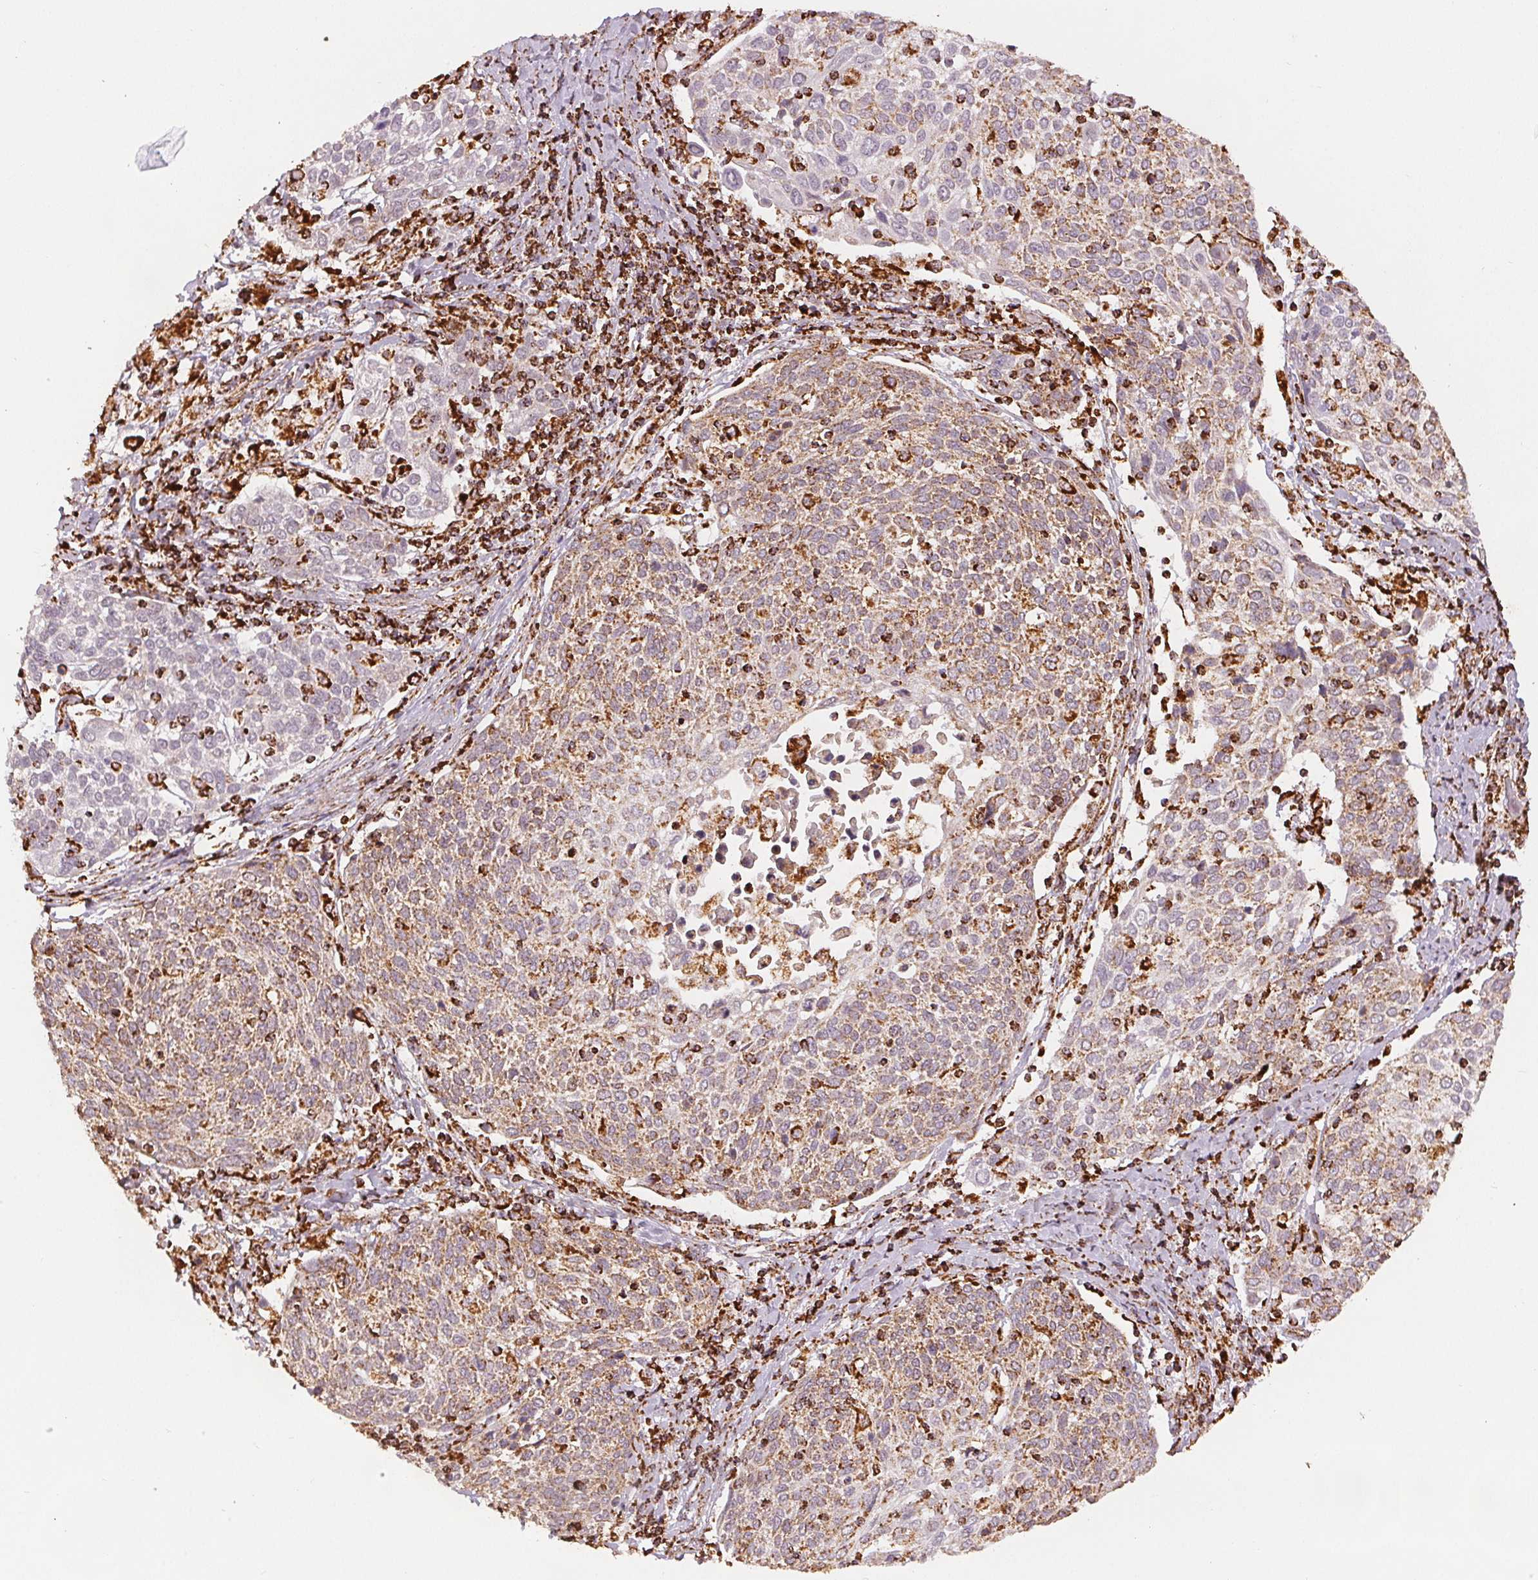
{"staining": {"intensity": "moderate", "quantity": "25%-75%", "location": "cytoplasmic/membranous"}, "tissue": "cervical cancer", "cell_type": "Tumor cells", "image_type": "cancer", "snomed": [{"axis": "morphology", "description": "Squamous cell carcinoma, NOS"}, {"axis": "topography", "description": "Cervix"}], "caption": "Cervical cancer was stained to show a protein in brown. There is medium levels of moderate cytoplasmic/membranous expression in about 25%-75% of tumor cells. The protein of interest is shown in brown color, while the nuclei are stained blue.", "gene": "SDHB", "patient": {"sex": "female", "age": 61}}